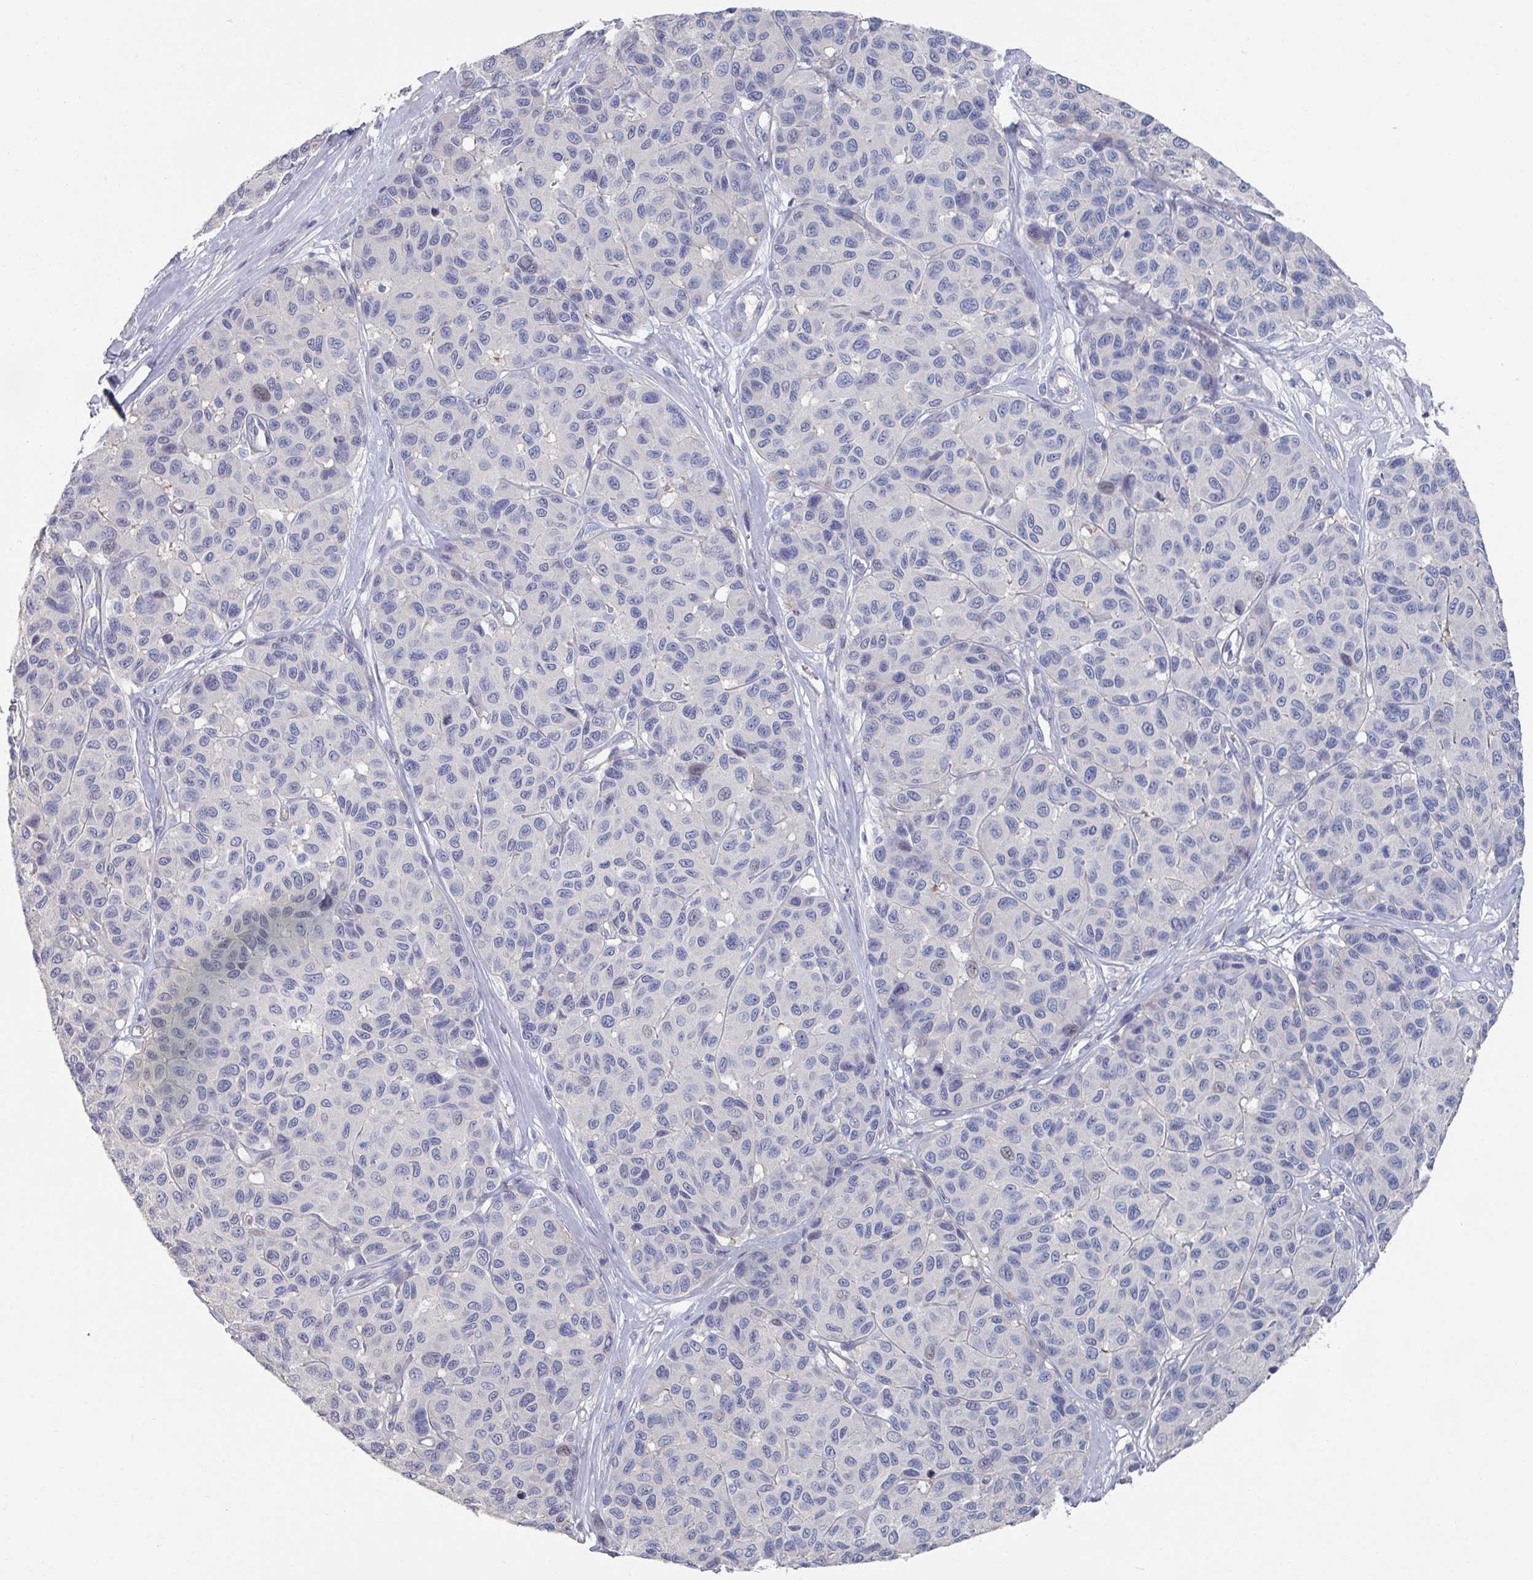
{"staining": {"intensity": "negative", "quantity": "none", "location": "none"}, "tissue": "melanoma", "cell_type": "Tumor cells", "image_type": "cancer", "snomed": [{"axis": "morphology", "description": "Malignant melanoma, NOS"}, {"axis": "topography", "description": "Skin"}], "caption": "Immunohistochemical staining of malignant melanoma exhibits no significant expression in tumor cells. Nuclei are stained in blue.", "gene": "EFL1", "patient": {"sex": "female", "age": 66}}